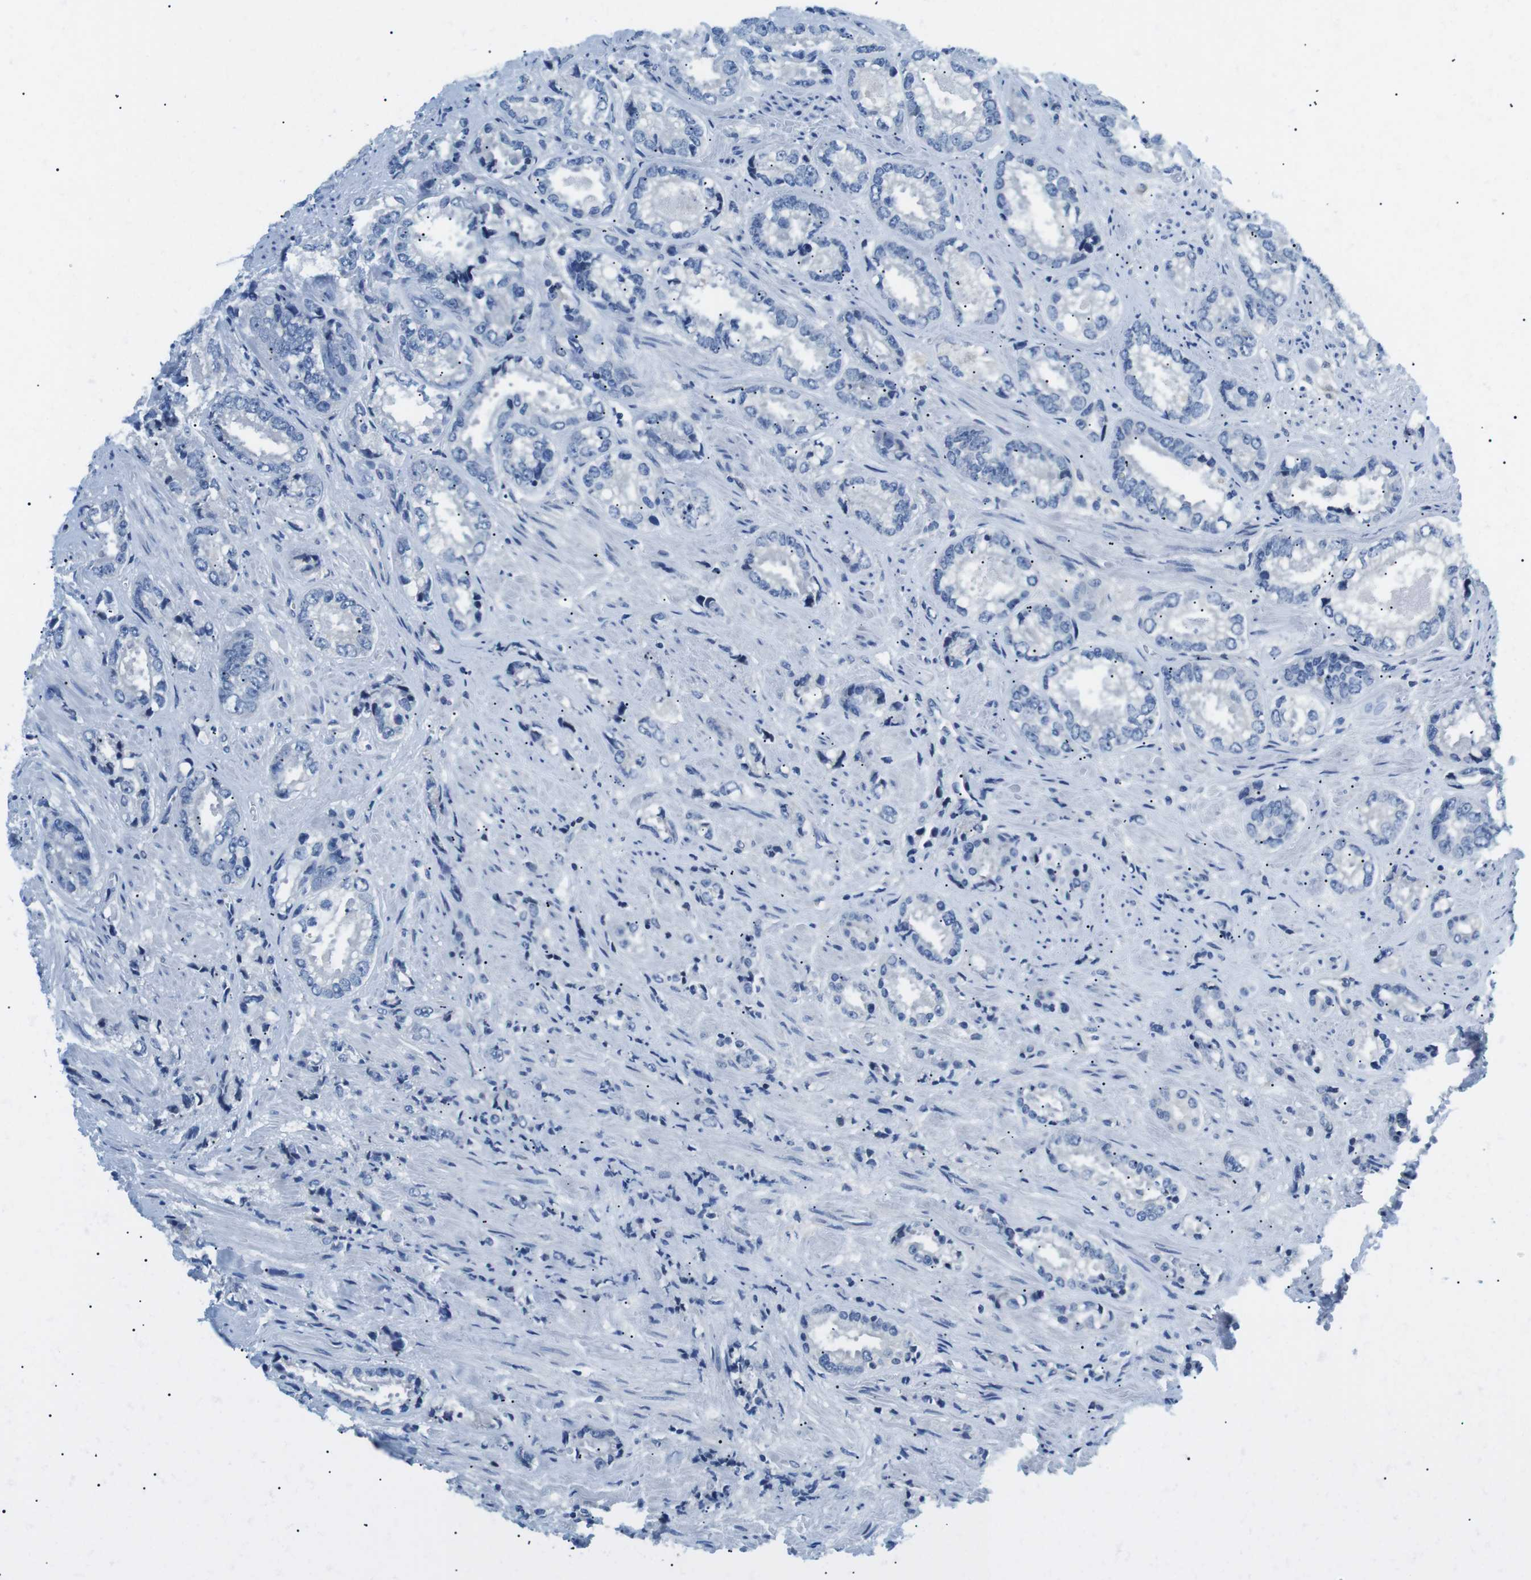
{"staining": {"intensity": "negative", "quantity": "none", "location": "none"}, "tissue": "prostate cancer", "cell_type": "Tumor cells", "image_type": "cancer", "snomed": [{"axis": "morphology", "description": "Adenocarcinoma, High grade"}, {"axis": "topography", "description": "Prostate"}], "caption": "DAB immunohistochemical staining of human high-grade adenocarcinoma (prostate) shows no significant positivity in tumor cells.", "gene": "PHLDA1", "patient": {"sex": "male", "age": 61}}